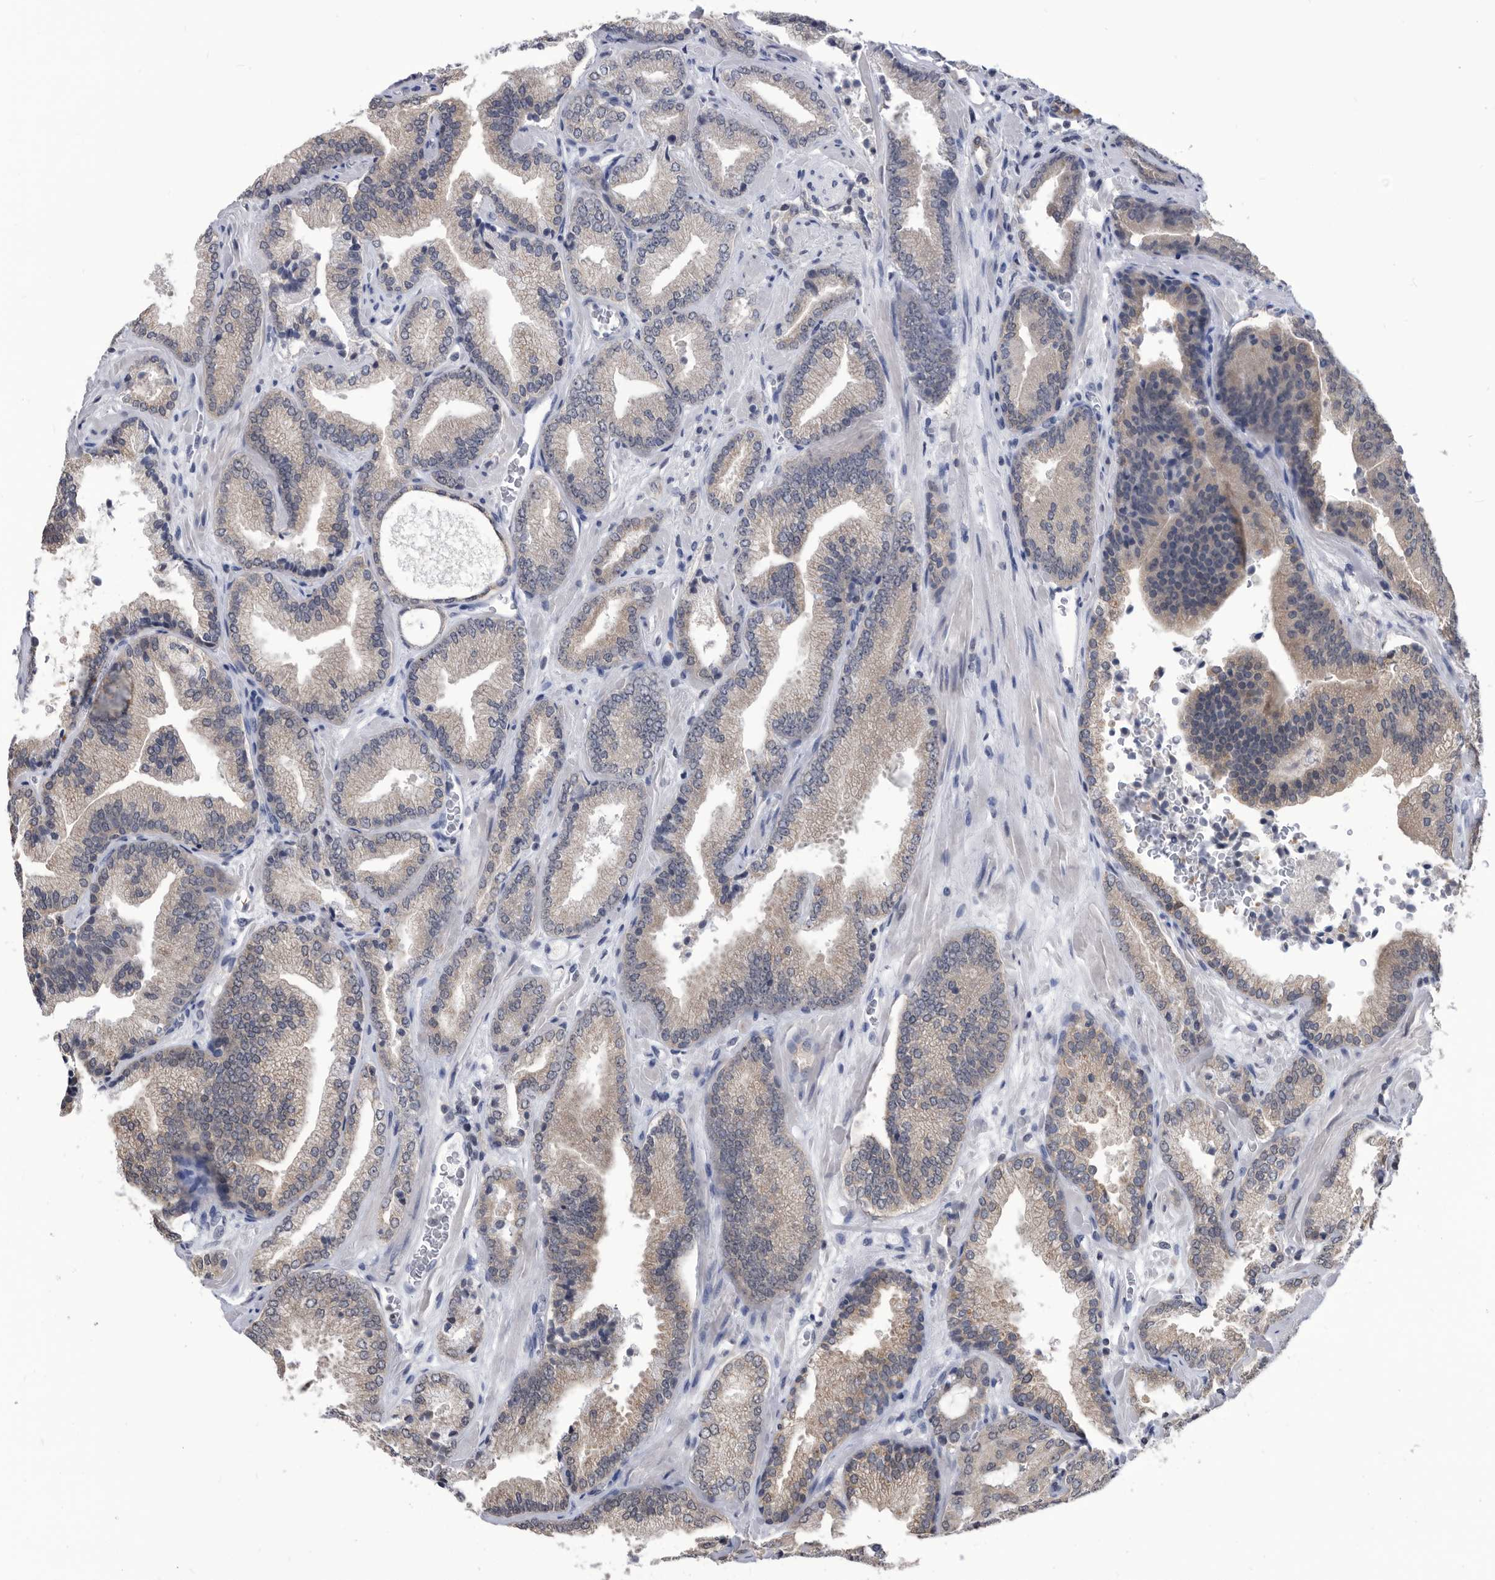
{"staining": {"intensity": "weak", "quantity": "25%-75%", "location": "cytoplasmic/membranous"}, "tissue": "prostate cancer", "cell_type": "Tumor cells", "image_type": "cancer", "snomed": [{"axis": "morphology", "description": "Adenocarcinoma, Low grade"}, {"axis": "topography", "description": "Prostate"}], "caption": "Protein staining of prostate cancer (adenocarcinoma (low-grade)) tissue shows weak cytoplasmic/membranous staining in about 25%-75% of tumor cells. (DAB IHC with brightfield microscopy, high magnification).", "gene": "TSTD1", "patient": {"sex": "male", "age": 62}}